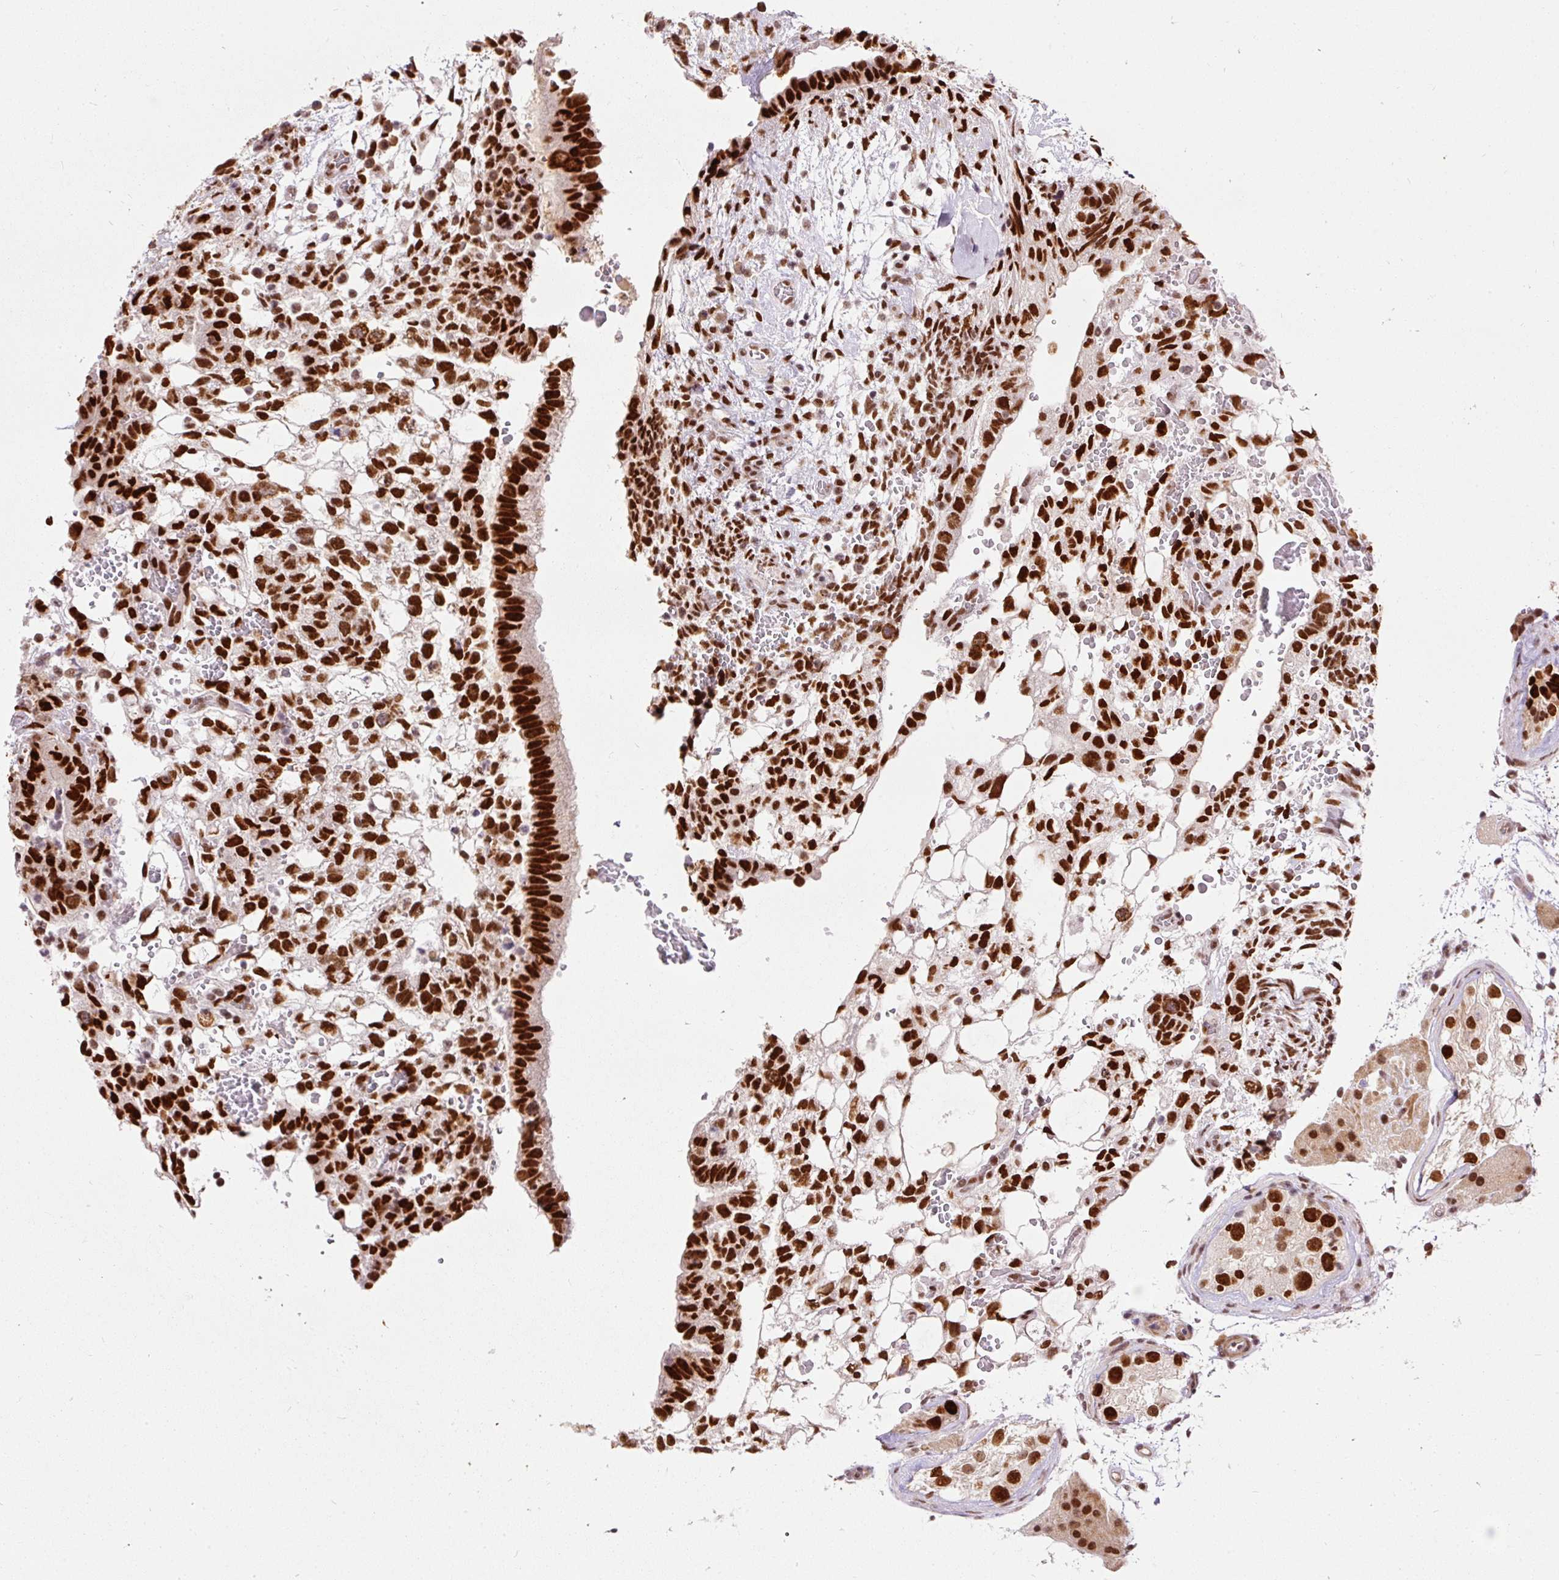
{"staining": {"intensity": "strong", "quantity": ">75%", "location": "nuclear"}, "tissue": "testis cancer", "cell_type": "Tumor cells", "image_type": "cancer", "snomed": [{"axis": "morphology", "description": "Normal tissue, NOS"}, {"axis": "morphology", "description": "Carcinoma, Embryonal, NOS"}, {"axis": "topography", "description": "Testis"}], "caption": "DAB immunohistochemical staining of human testis cancer (embryonal carcinoma) exhibits strong nuclear protein staining in about >75% of tumor cells.", "gene": "HNRNPC", "patient": {"sex": "male", "age": 32}}